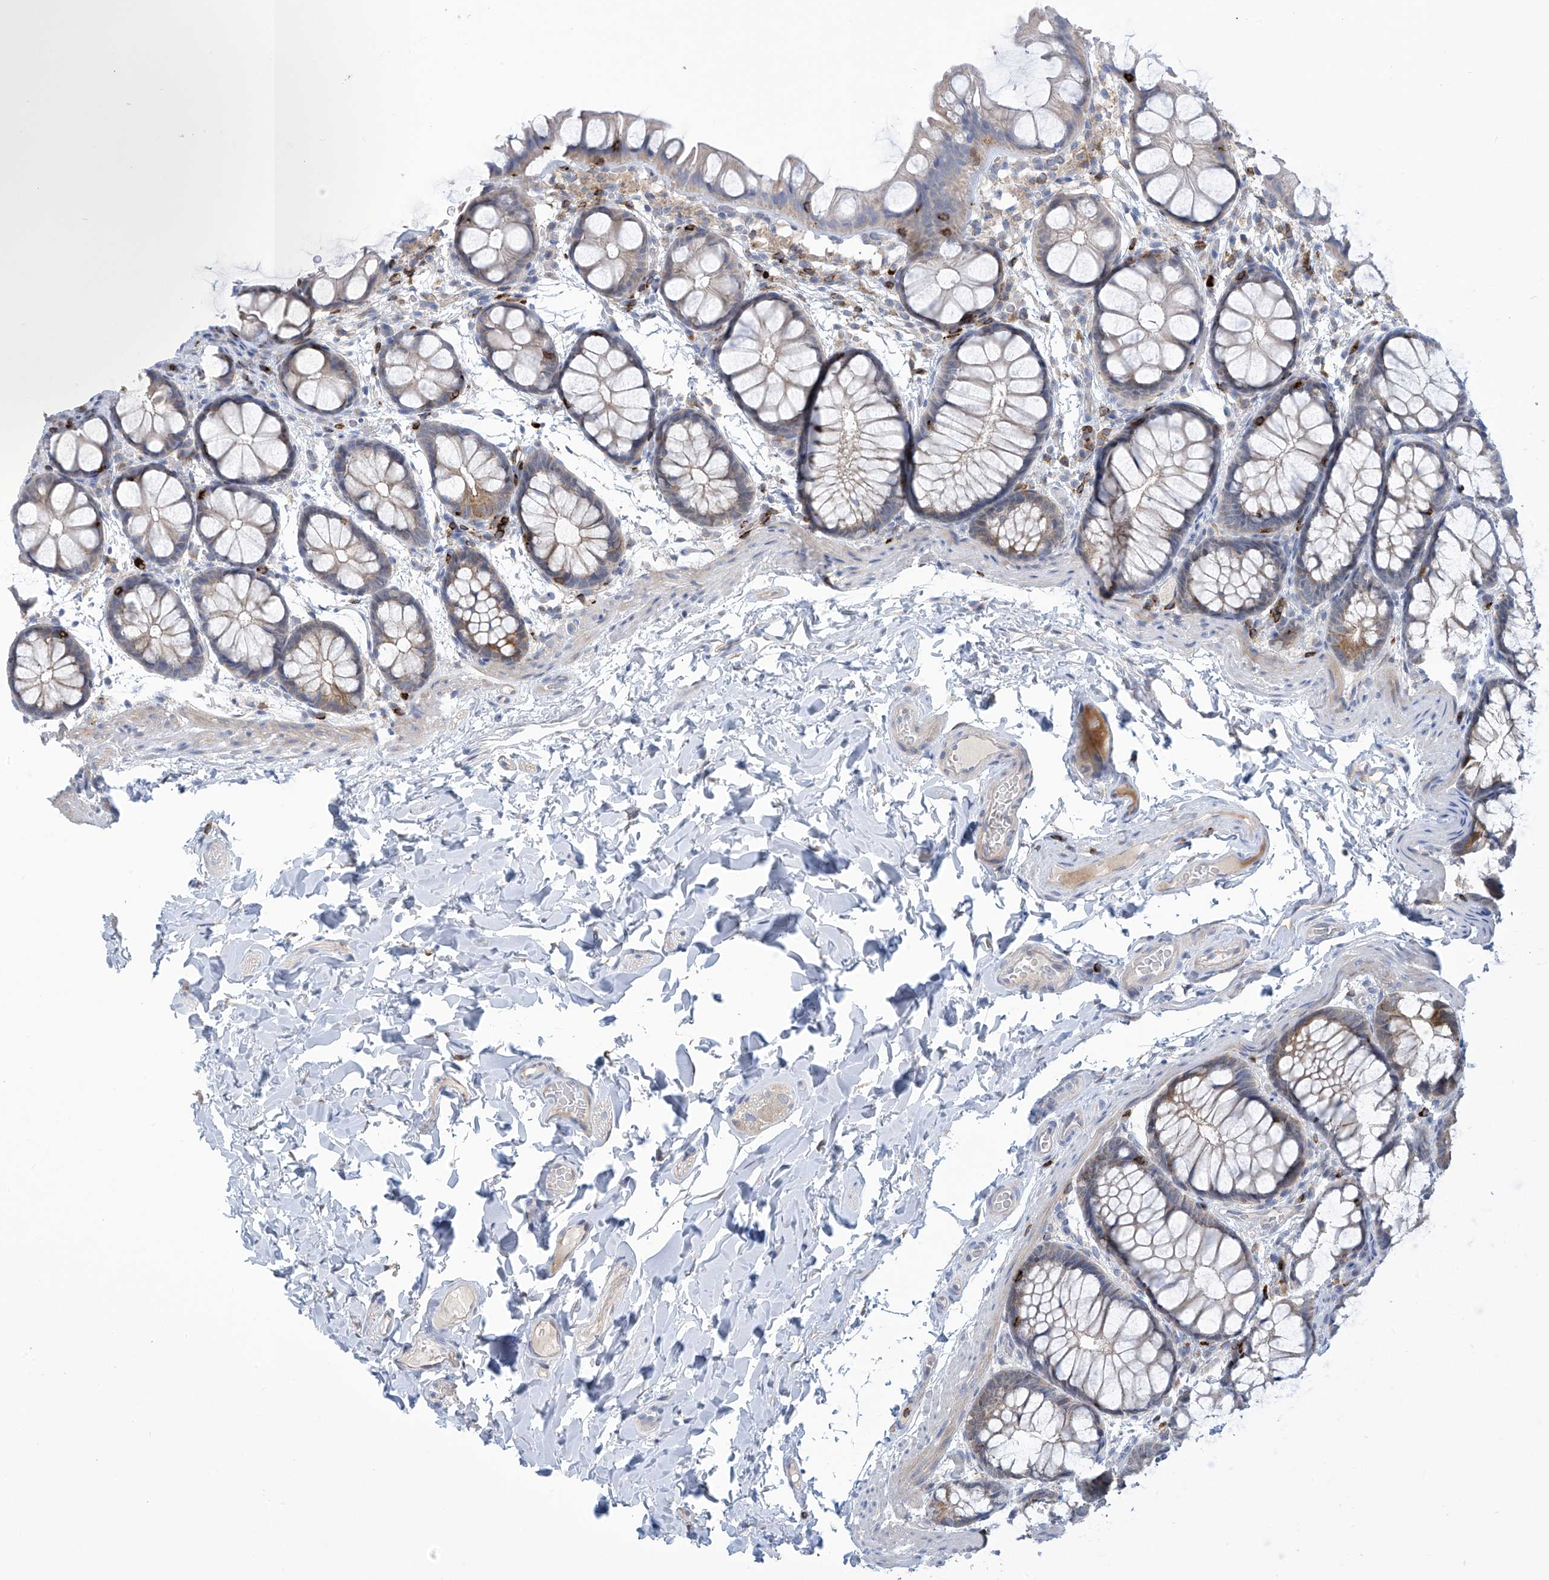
{"staining": {"intensity": "weak", "quantity": "25%-75%", "location": "cytoplasmic/membranous"}, "tissue": "colon", "cell_type": "Endothelial cells", "image_type": "normal", "snomed": [{"axis": "morphology", "description": "Normal tissue, NOS"}, {"axis": "topography", "description": "Colon"}], "caption": "Endothelial cells display low levels of weak cytoplasmic/membranous expression in approximately 25%-75% of cells in benign human colon.", "gene": "IBA57", "patient": {"sex": "male", "age": 47}}